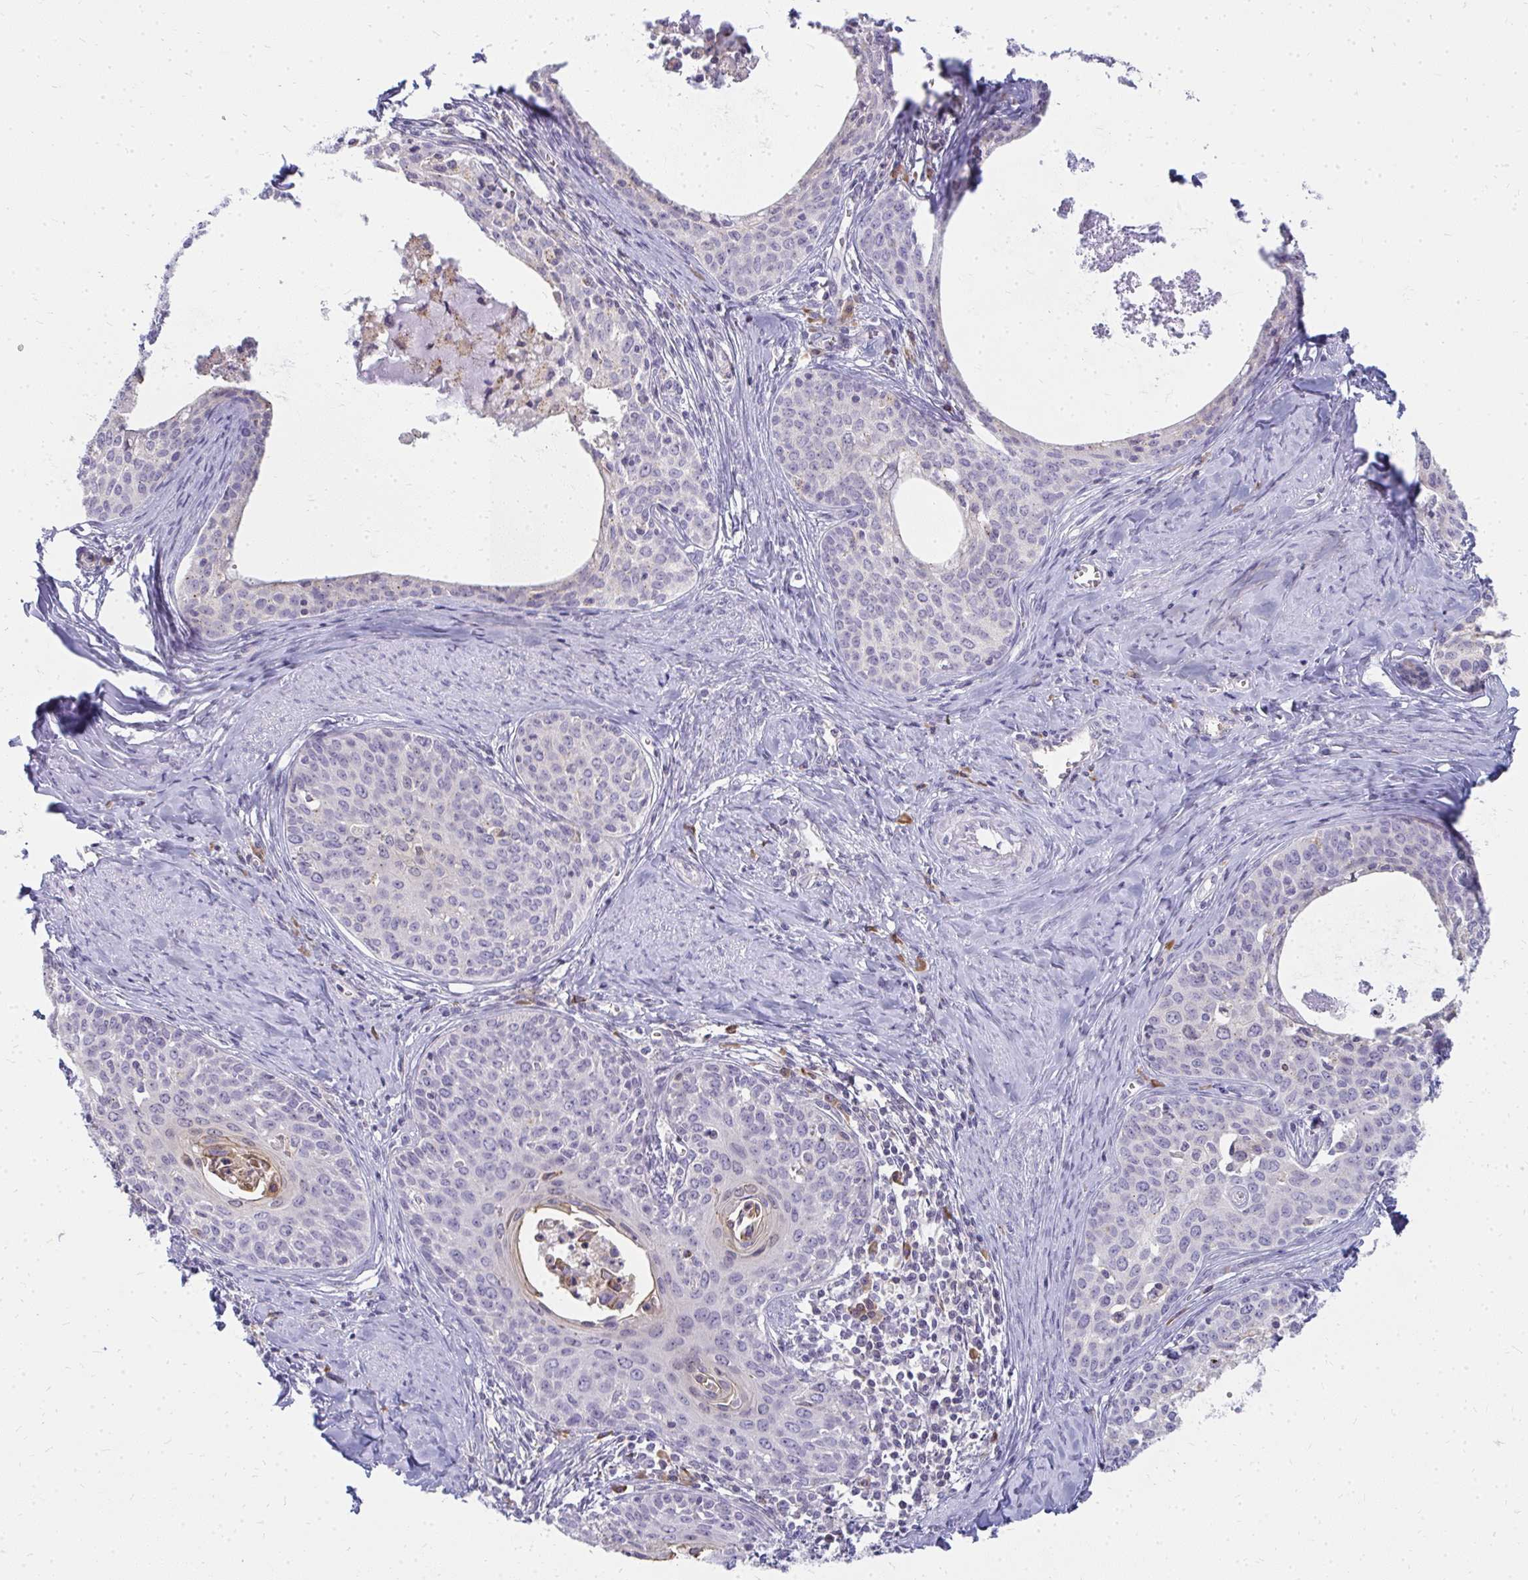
{"staining": {"intensity": "negative", "quantity": "none", "location": "none"}, "tissue": "cervical cancer", "cell_type": "Tumor cells", "image_type": "cancer", "snomed": [{"axis": "morphology", "description": "Squamous cell carcinoma, NOS"}, {"axis": "morphology", "description": "Adenocarcinoma, NOS"}, {"axis": "topography", "description": "Cervix"}], "caption": "IHC of human cervical adenocarcinoma reveals no positivity in tumor cells.", "gene": "FAM9A", "patient": {"sex": "female", "age": 52}}